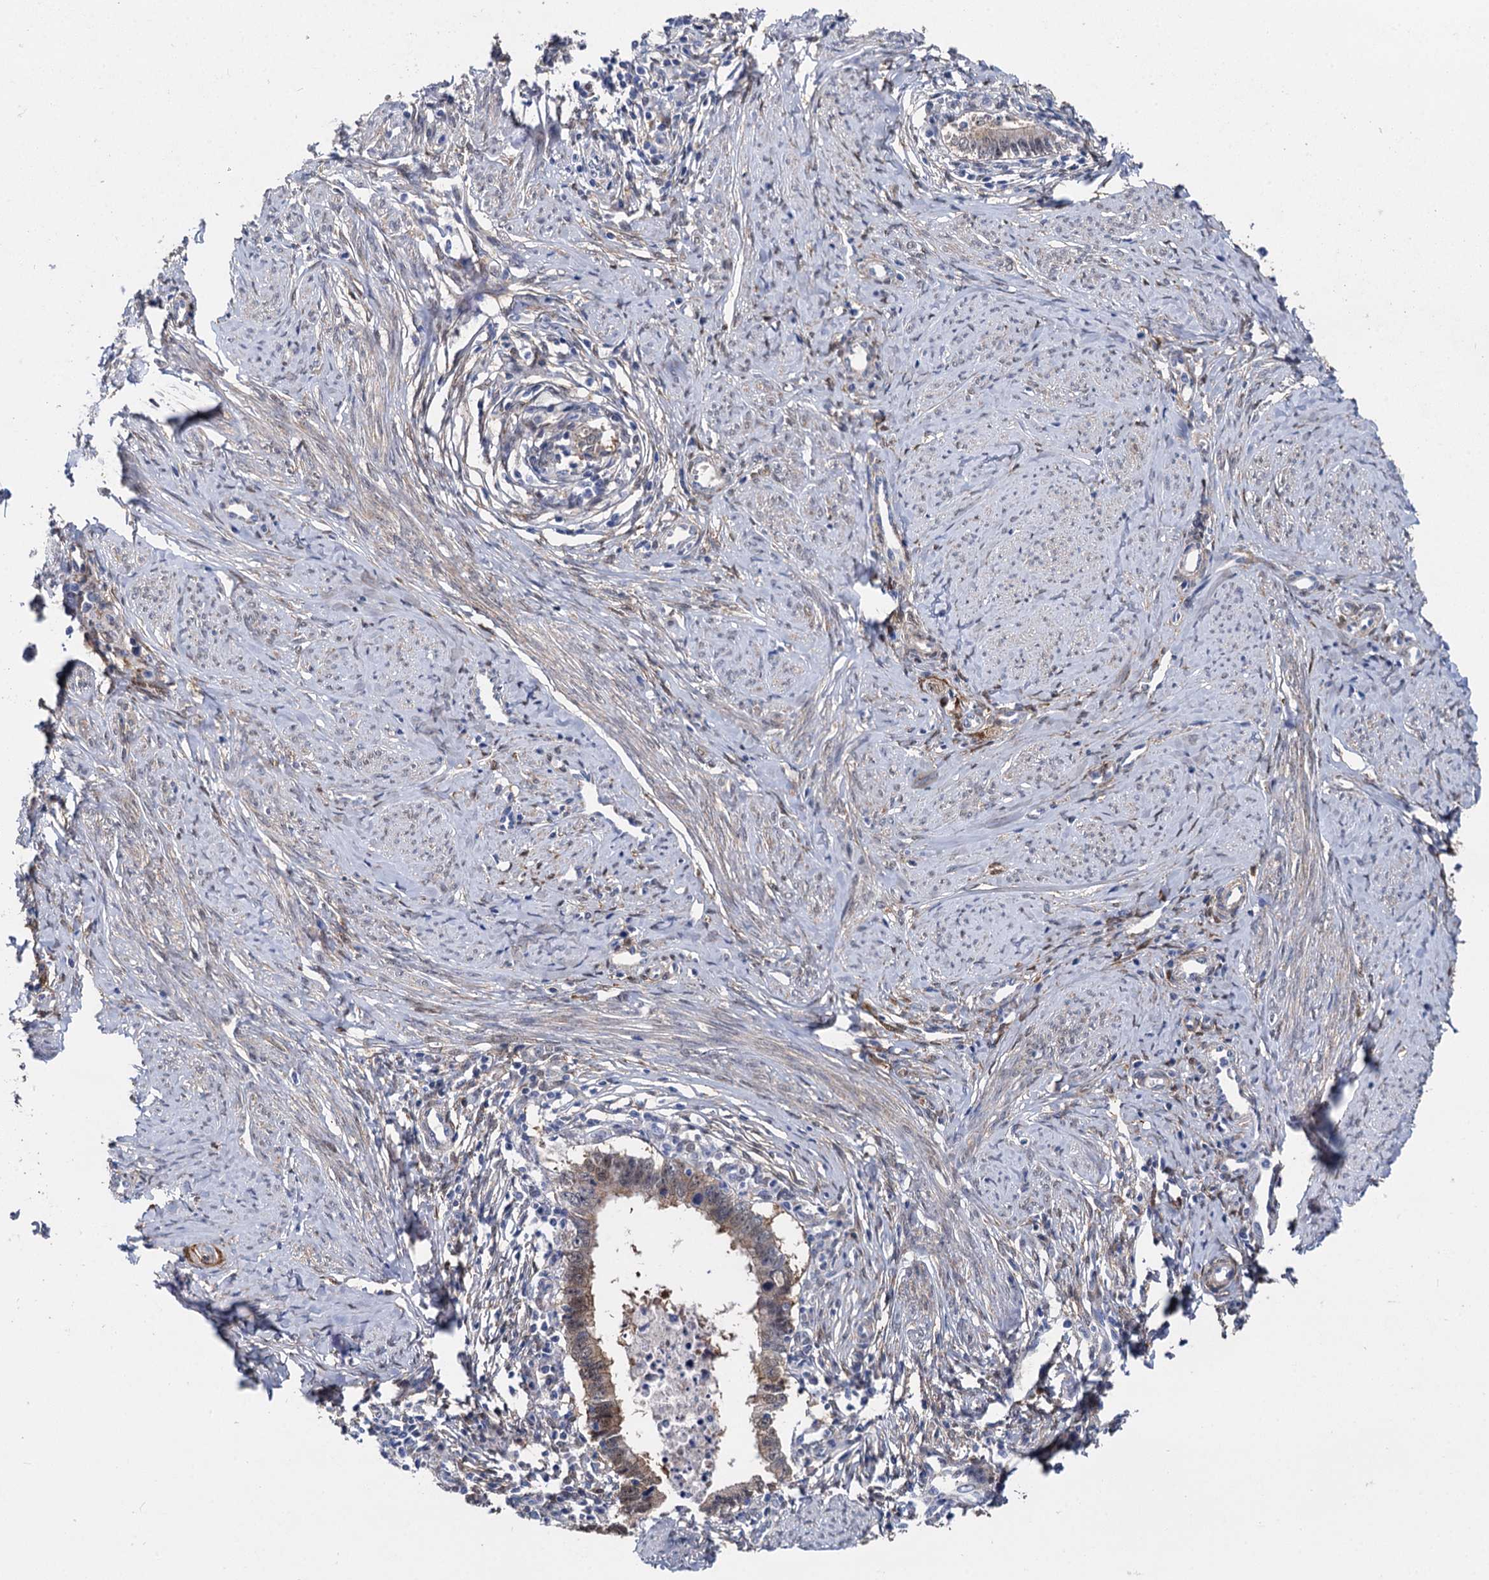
{"staining": {"intensity": "moderate", "quantity": "<25%", "location": "cytoplasmic/membranous"}, "tissue": "cervical cancer", "cell_type": "Tumor cells", "image_type": "cancer", "snomed": [{"axis": "morphology", "description": "Adenocarcinoma, NOS"}, {"axis": "topography", "description": "Cervix"}], "caption": "Cervical adenocarcinoma stained with a protein marker shows moderate staining in tumor cells.", "gene": "GSTM3", "patient": {"sex": "female", "age": 36}}